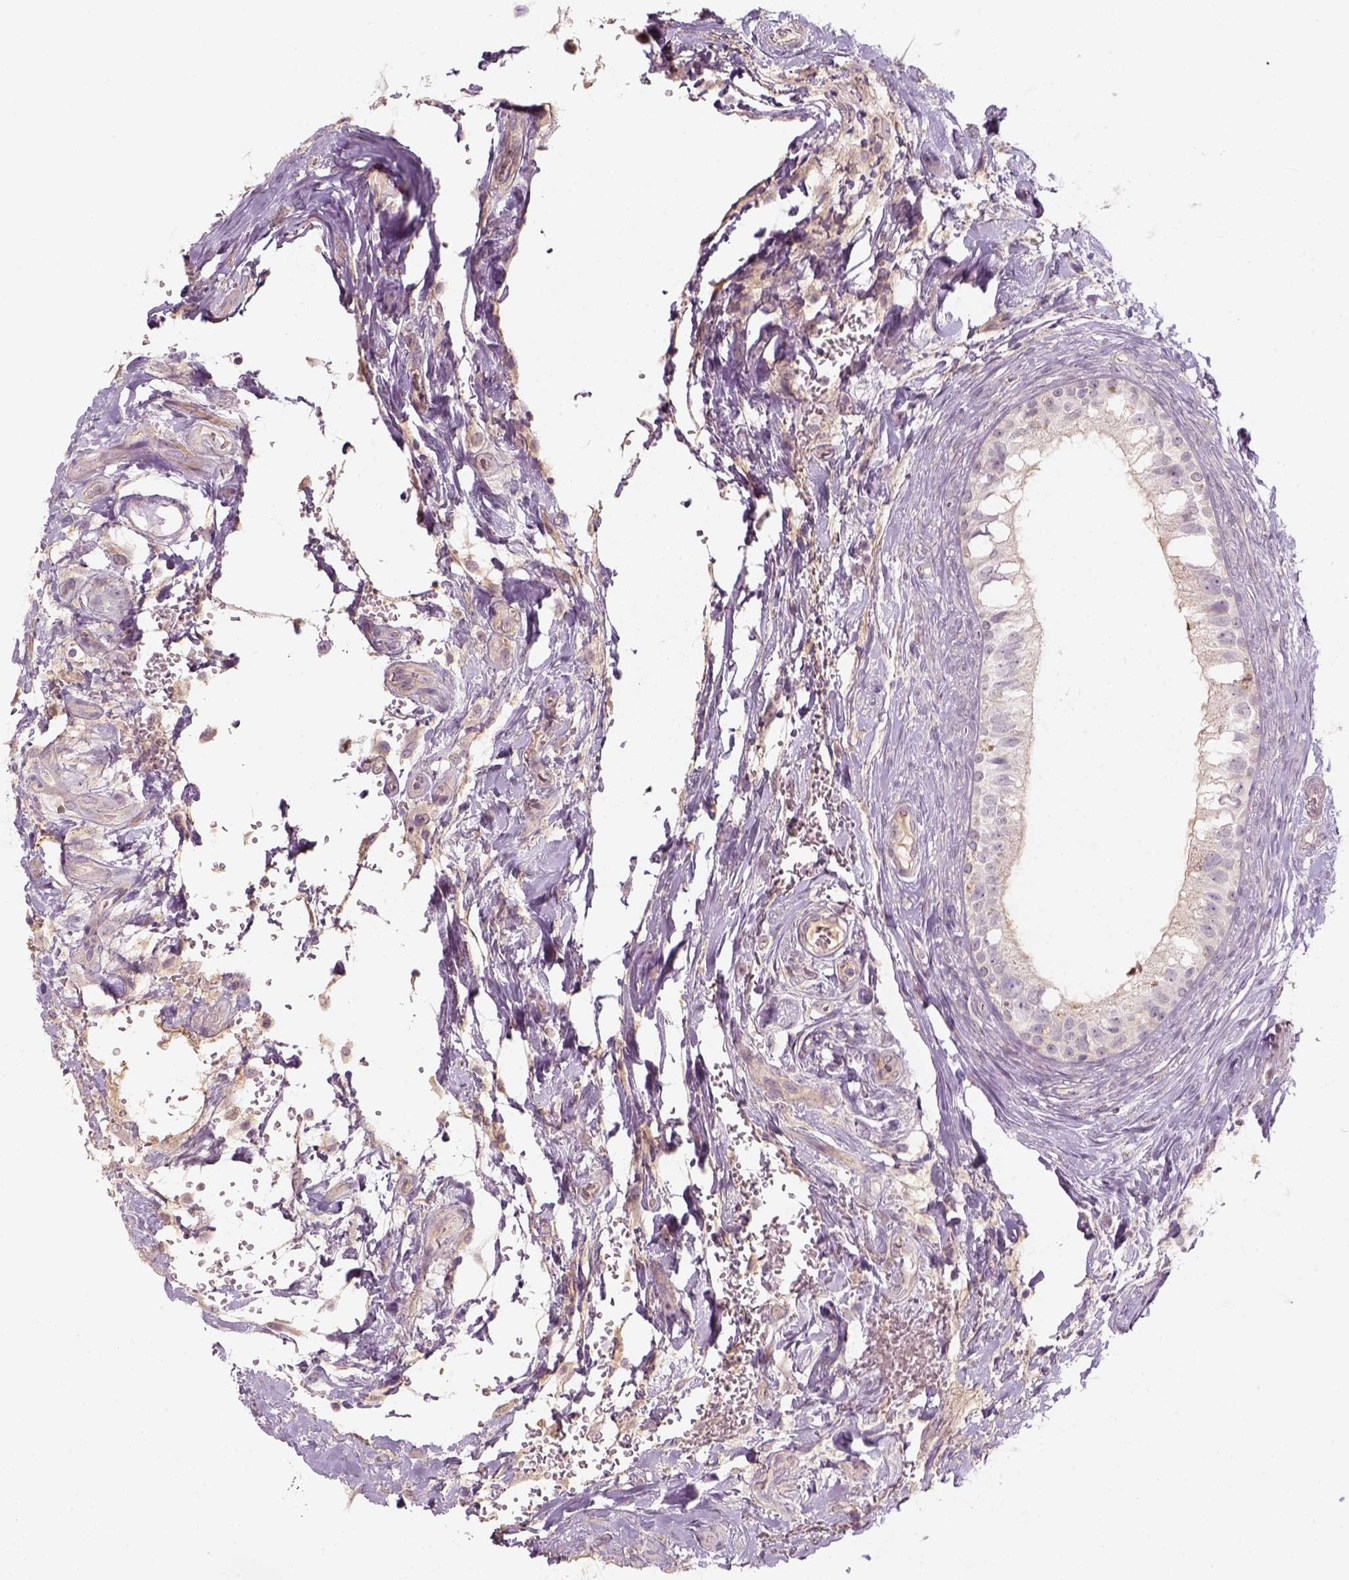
{"staining": {"intensity": "weak", "quantity": "<25%", "location": "cytoplasmic/membranous"}, "tissue": "epididymis", "cell_type": "Glandular cells", "image_type": "normal", "snomed": [{"axis": "morphology", "description": "Normal tissue, NOS"}, {"axis": "topography", "description": "Epididymis"}], "caption": "Benign epididymis was stained to show a protein in brown. There is no significant staining in glandular cells. (Immunohistochemistry (ihc), brightfield microscopy, high magnification).", "gene": "AQP9", "patient": {"sex": "male", "age": 59}}